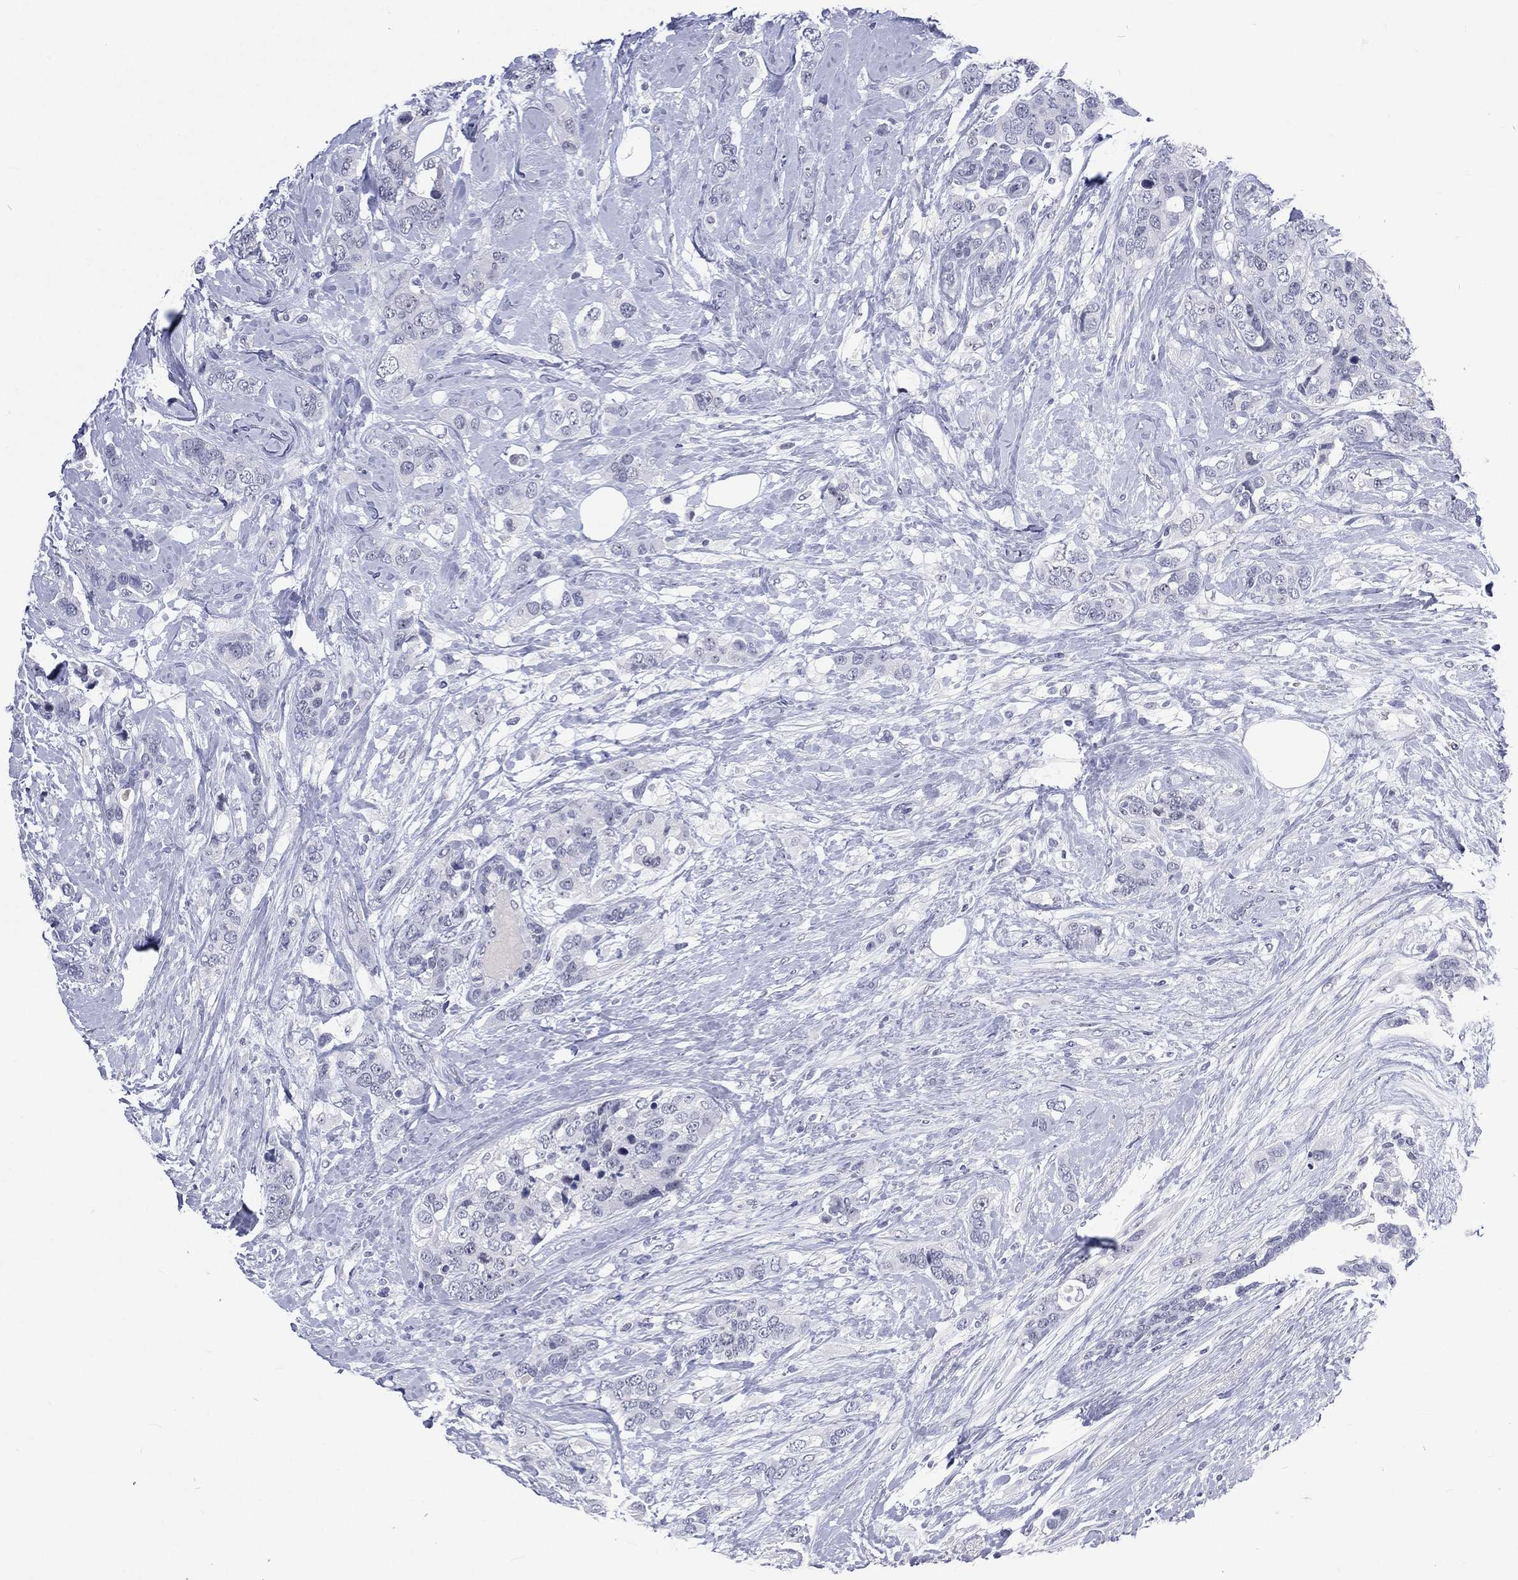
{"staining": {"intensity": "negative", "quantity": "none", "location": "none"}, "tissue": "breast cancer", "cell_type": "Tumor cells", "image_type": "cancer", "snomed": [{"axis": "morphology", "description": "Lobular carcinoma"}, {"axis": "topography", "description": "Breast"}], "caption": "The histopathology image exhibits no significant positivity in tumor cells of lobular carcinoma (breast).", "gene": "SSX1", "patient": {"sex": "female", "age": 59}}